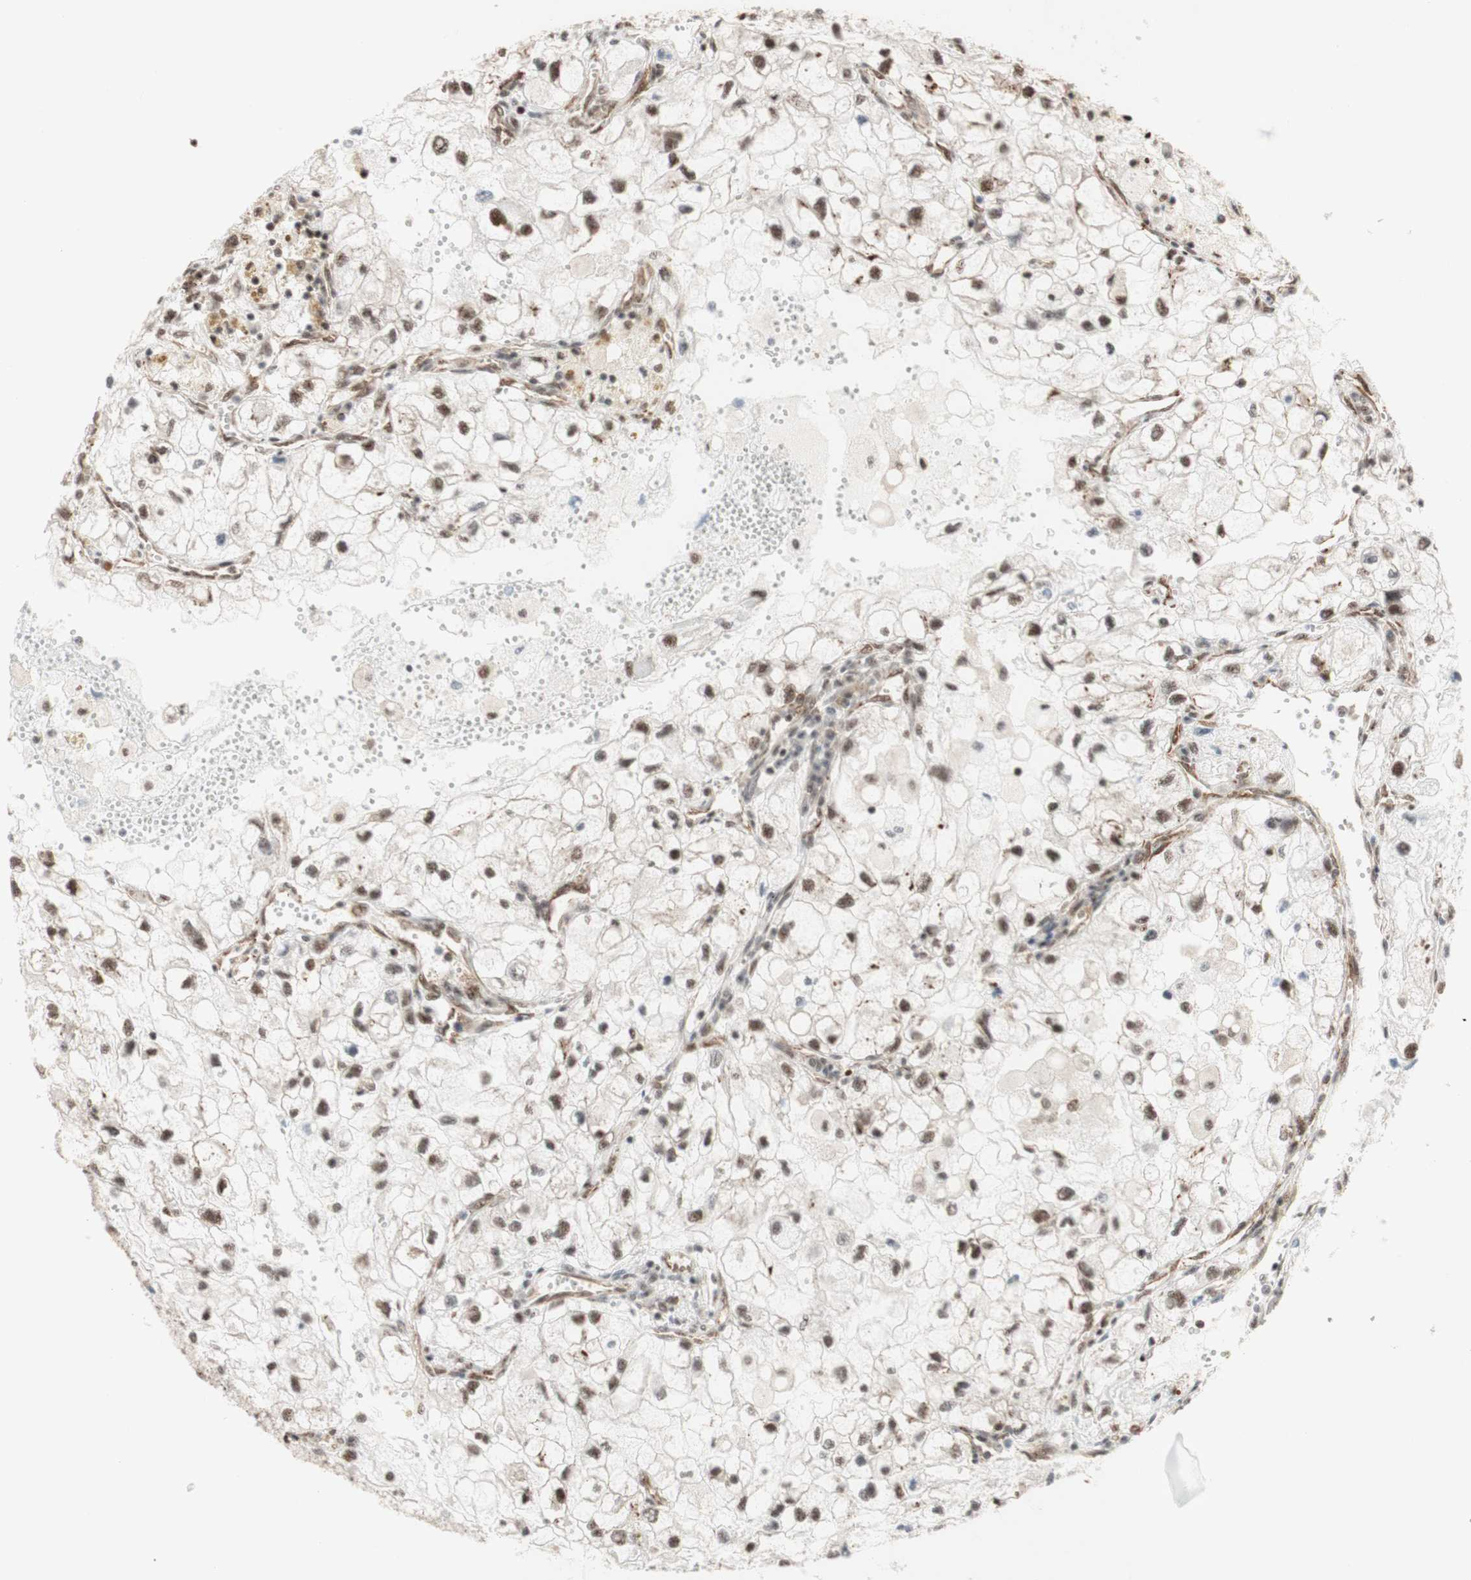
{"staining": {"intensity": "moderate", "quantity": ">75%", "location": "nuclear"}, "tissue": "renal cancer", "cell_type": "Tumor cells", "image_type": "cancer", "snomed": [{"axis": "morphology", "description": "Adenocarcinoma, NOS"}, {"axis": "topography", "description": "Kidney"}], "caption": "Brown immunohistochemical staining in renal cancer exhibits moderate nuclear expression in approximately >75% of tumor cells.", "gene": "SAP18", "patient": {"sex": "female", "age": 70}}